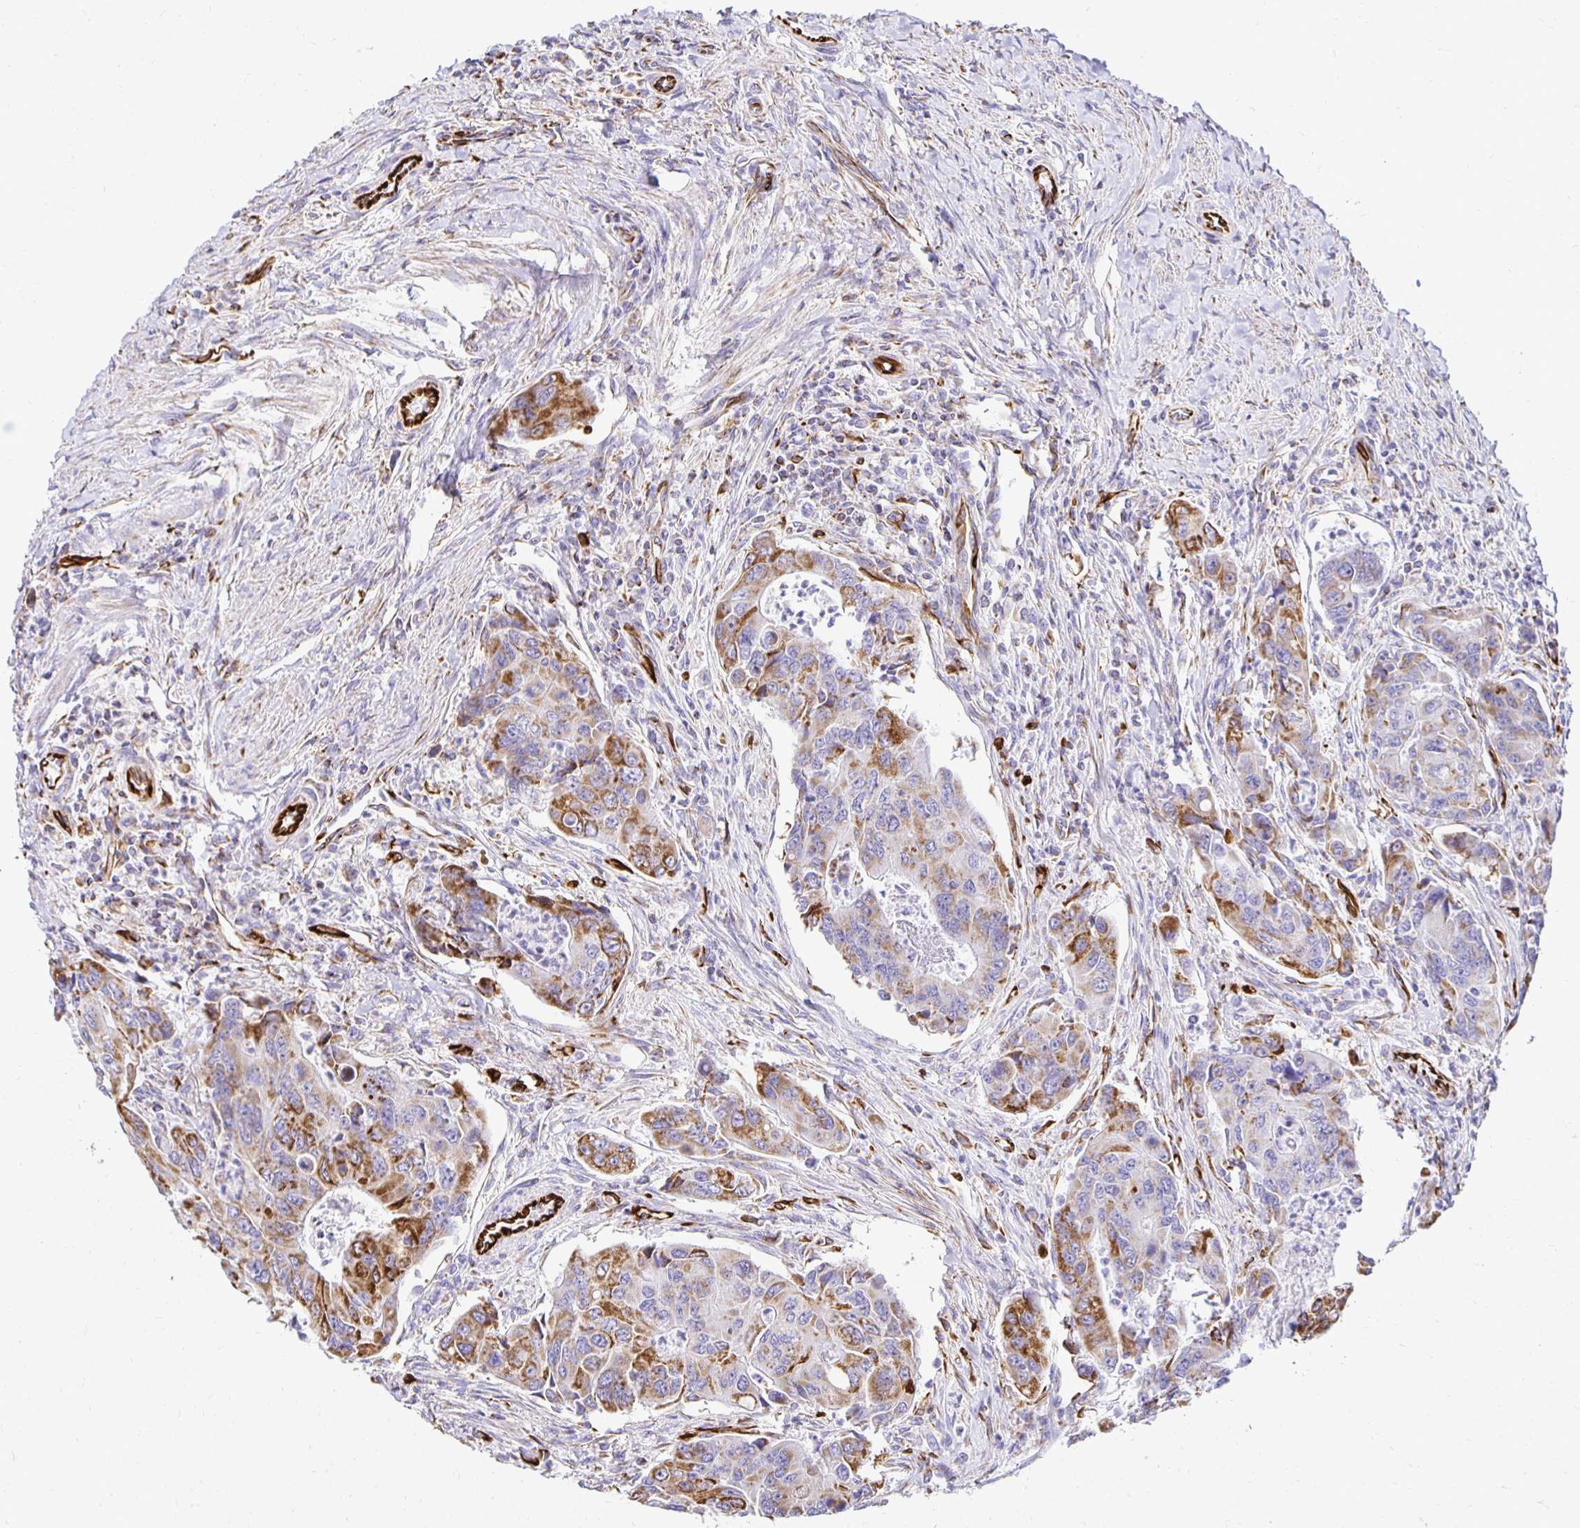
{"staining": {"intensity": "moderate", "quantity": "25%-75%", "location": "cytoplasmic/membranous"}, "tissue": "colorectal cancer", "cell_type": "Tumor cells", "image_type": "cancer", "snomed": [{"axis": "morphology", "description": "Adenocarcinoma, NOS"}, {"axis": "topography", "description": "Colon"}], "caption": "Immunohistochemical staining of colorectal adenocarcinoma displays medium levels of moderate cytoplasmic/membranous protein positivity in approximately 25%-75% of tumor cells.", "gene": "PLAAT2", "patient": {"sex": "female", "age": 67}}